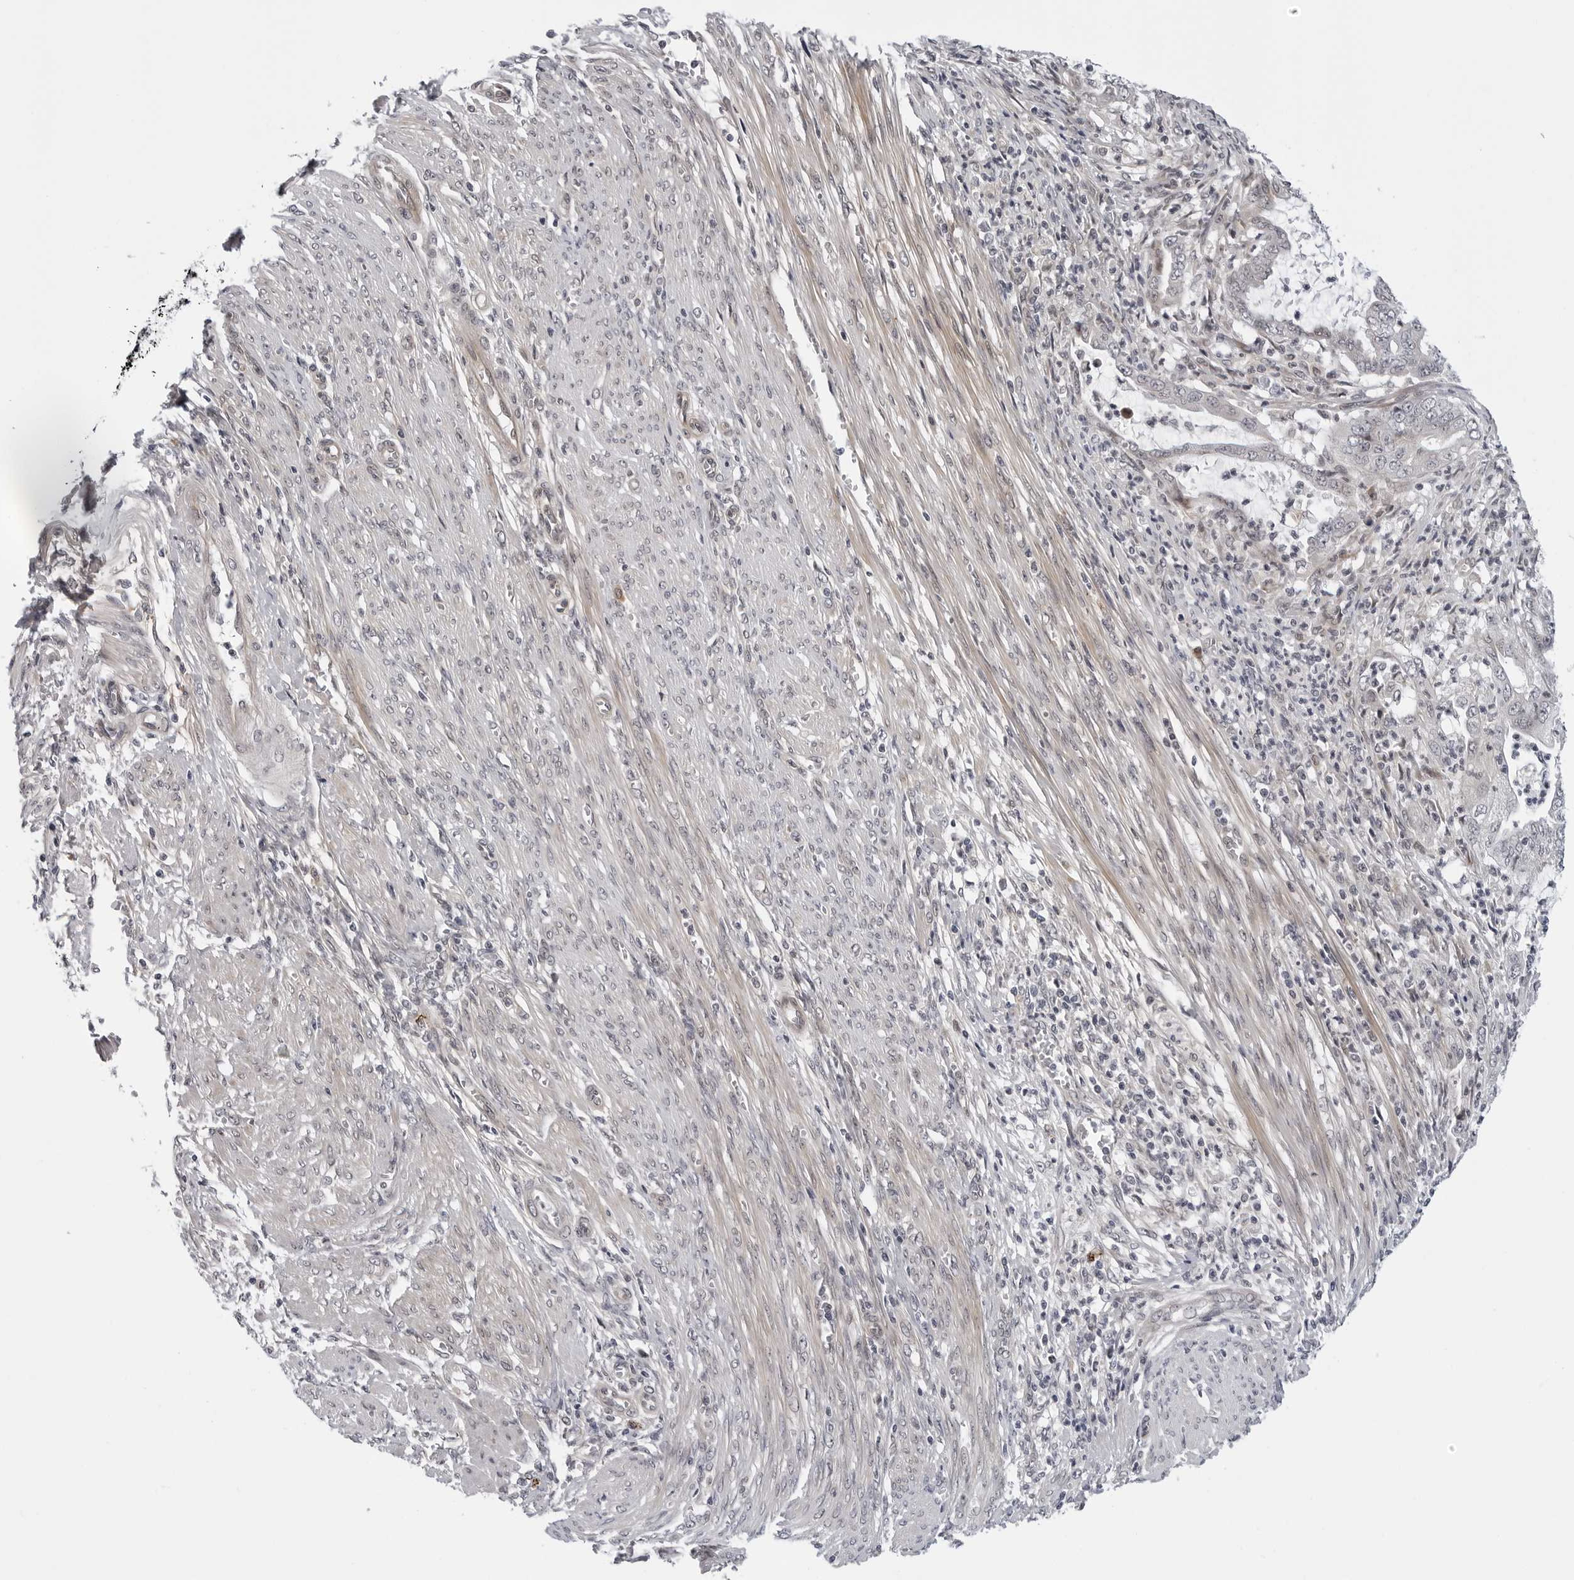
{"staining": {"intensity": "negative", "quantity": "none", "location": "none"}, "tissue": "endometrial cancer", "cell_type": "Tumor cells", "image_type": "cancer", "snomed": [{"axis": "morphology", "description": "Adenocarcinoma, NOS"}, {"axis": "topography", "description": "Endometrium"}], "caption": "Immunohistochemical staining of endometrial cancer (adenocarcinoma) shows no significant staining in tumor cells.", "gene": "KIAA1614", "patient": {"sex": "female", "age": 51}}